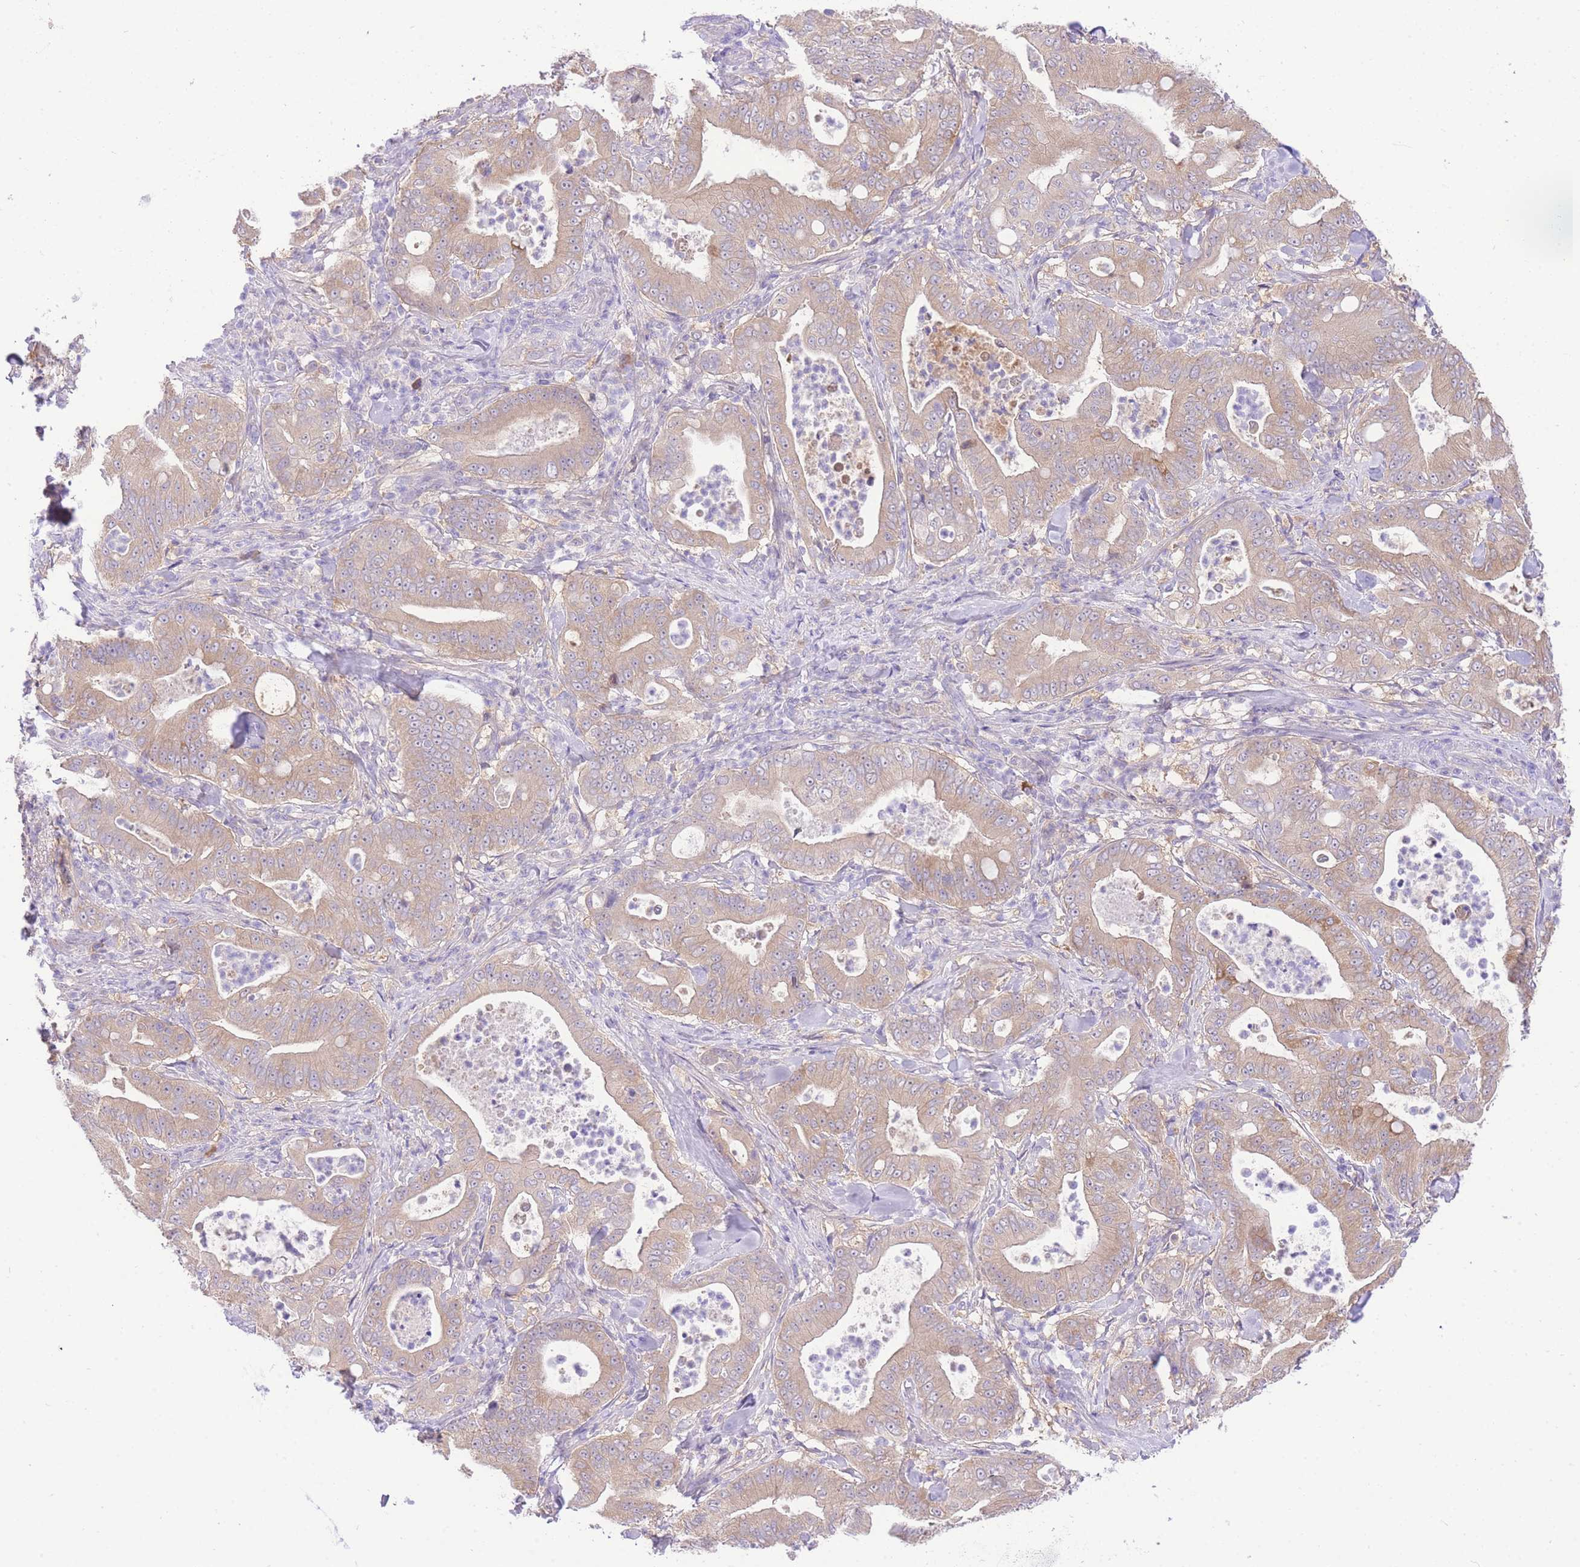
{"staining": {"intensity": "moderate", "quantity": "25%-75%", "location": "cytoplasmic/membranous"}, "tissue": "pancreatic cancer", "cell_type": "Tumor cells", "image_type": "cancer", "snomed": [{"axis": "morphology", "description": "Adenocarcinoma, NOS"}, {"axis": "topography", "description": "Pancreas"}], "caption": "Adenocarcinoma (pancreatic) was stained to show a protein in brown. There is medium levels of moderate cytoplasmic/membranous positivity in about 25%-75% of tumor cells.", "gene": "LIPH", "patient": {"sex": "male", "age": 71}}